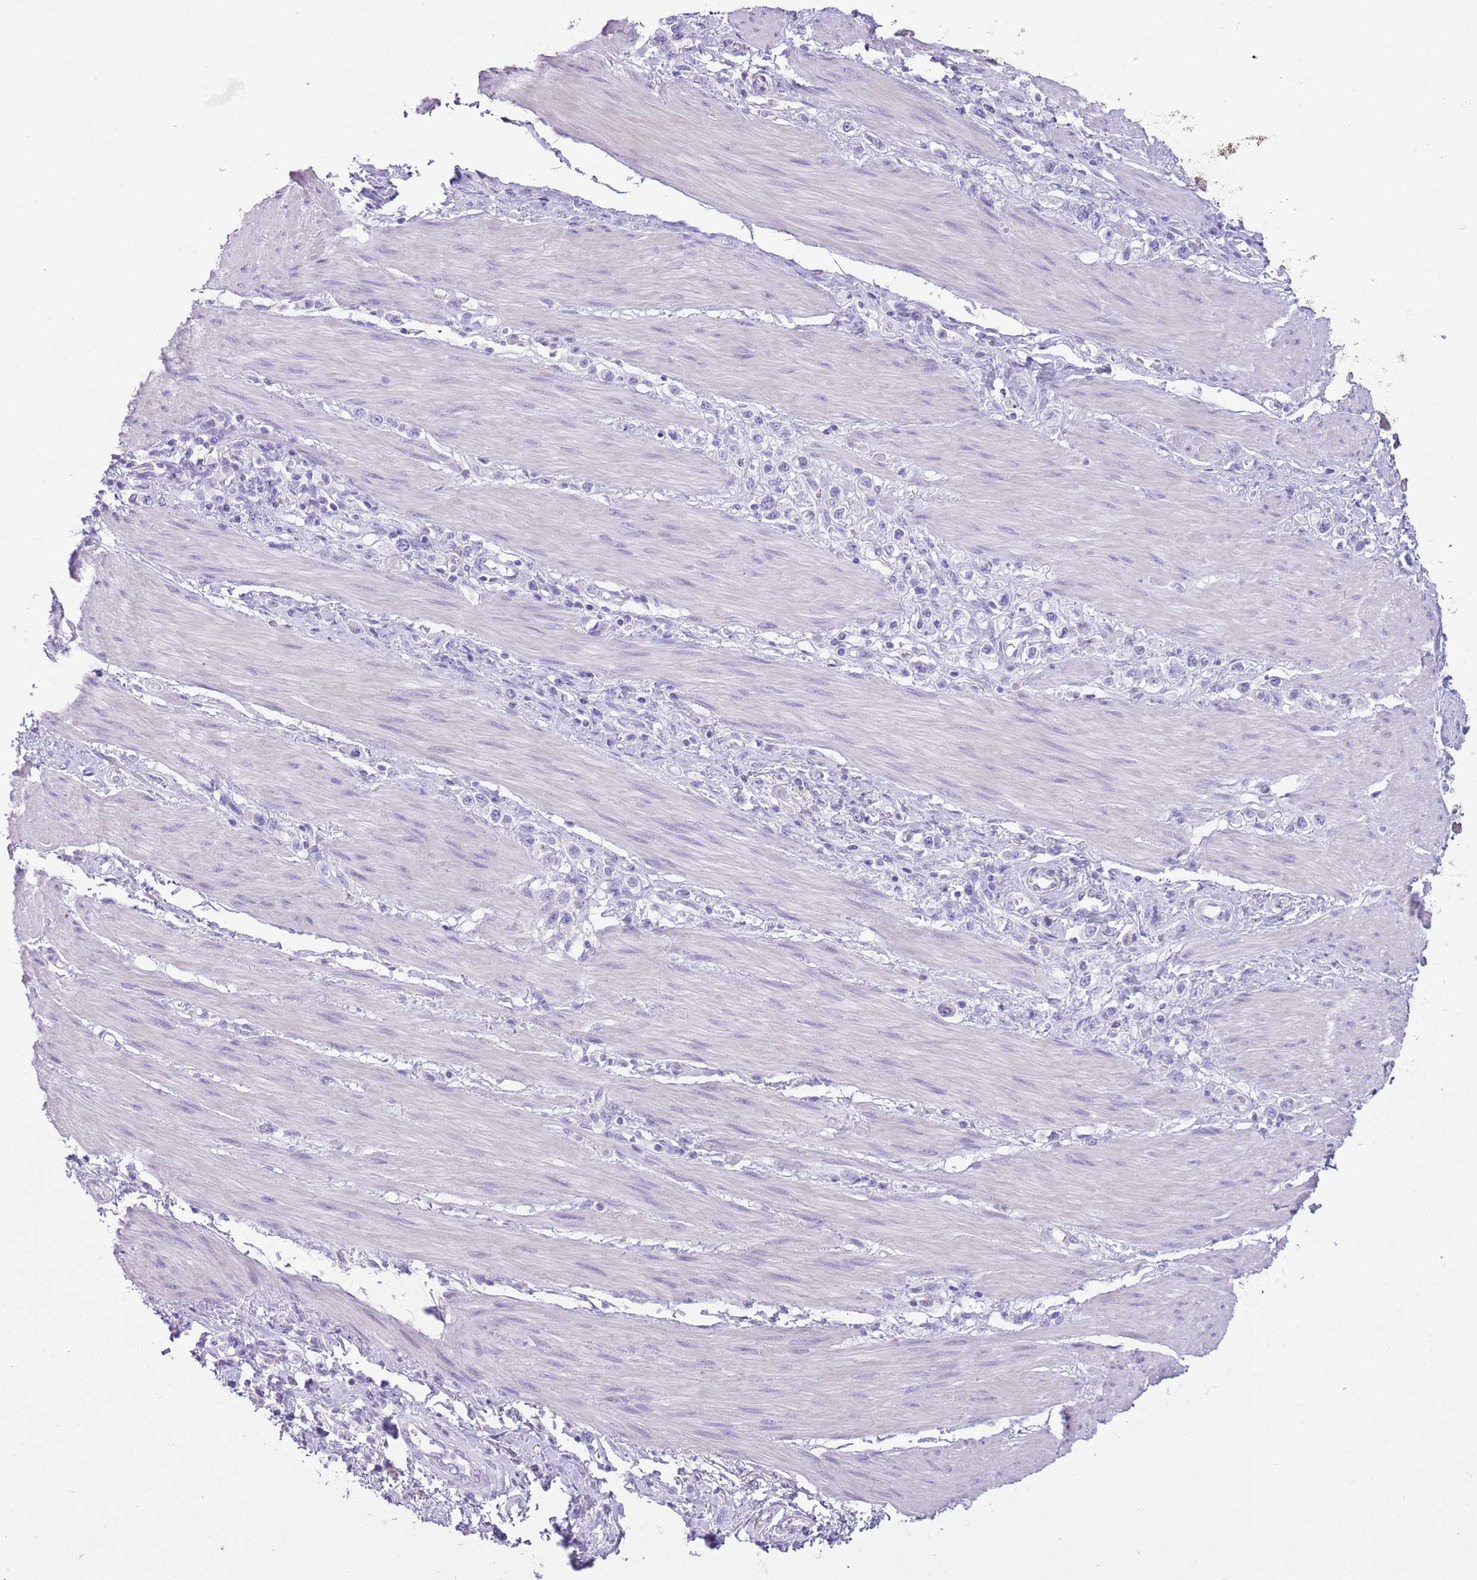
{"staining": {"intensity": "negative", "quantity": "none", "location": "none"}, "tissue": "stomach cancer", "cell_type": "Tumor cells", "image_type": "cancer", "snomed": [{"axis": "morphology", "description": "Adenocarcinoma, NOS"}, {"axis": "topography", "description": "Stomach"}], "caption": "Tumor cells are negative for brown protein staining in stomach cancer.", "gene": "ZNF697", "patient": {"sex": "female", "age": 65}}